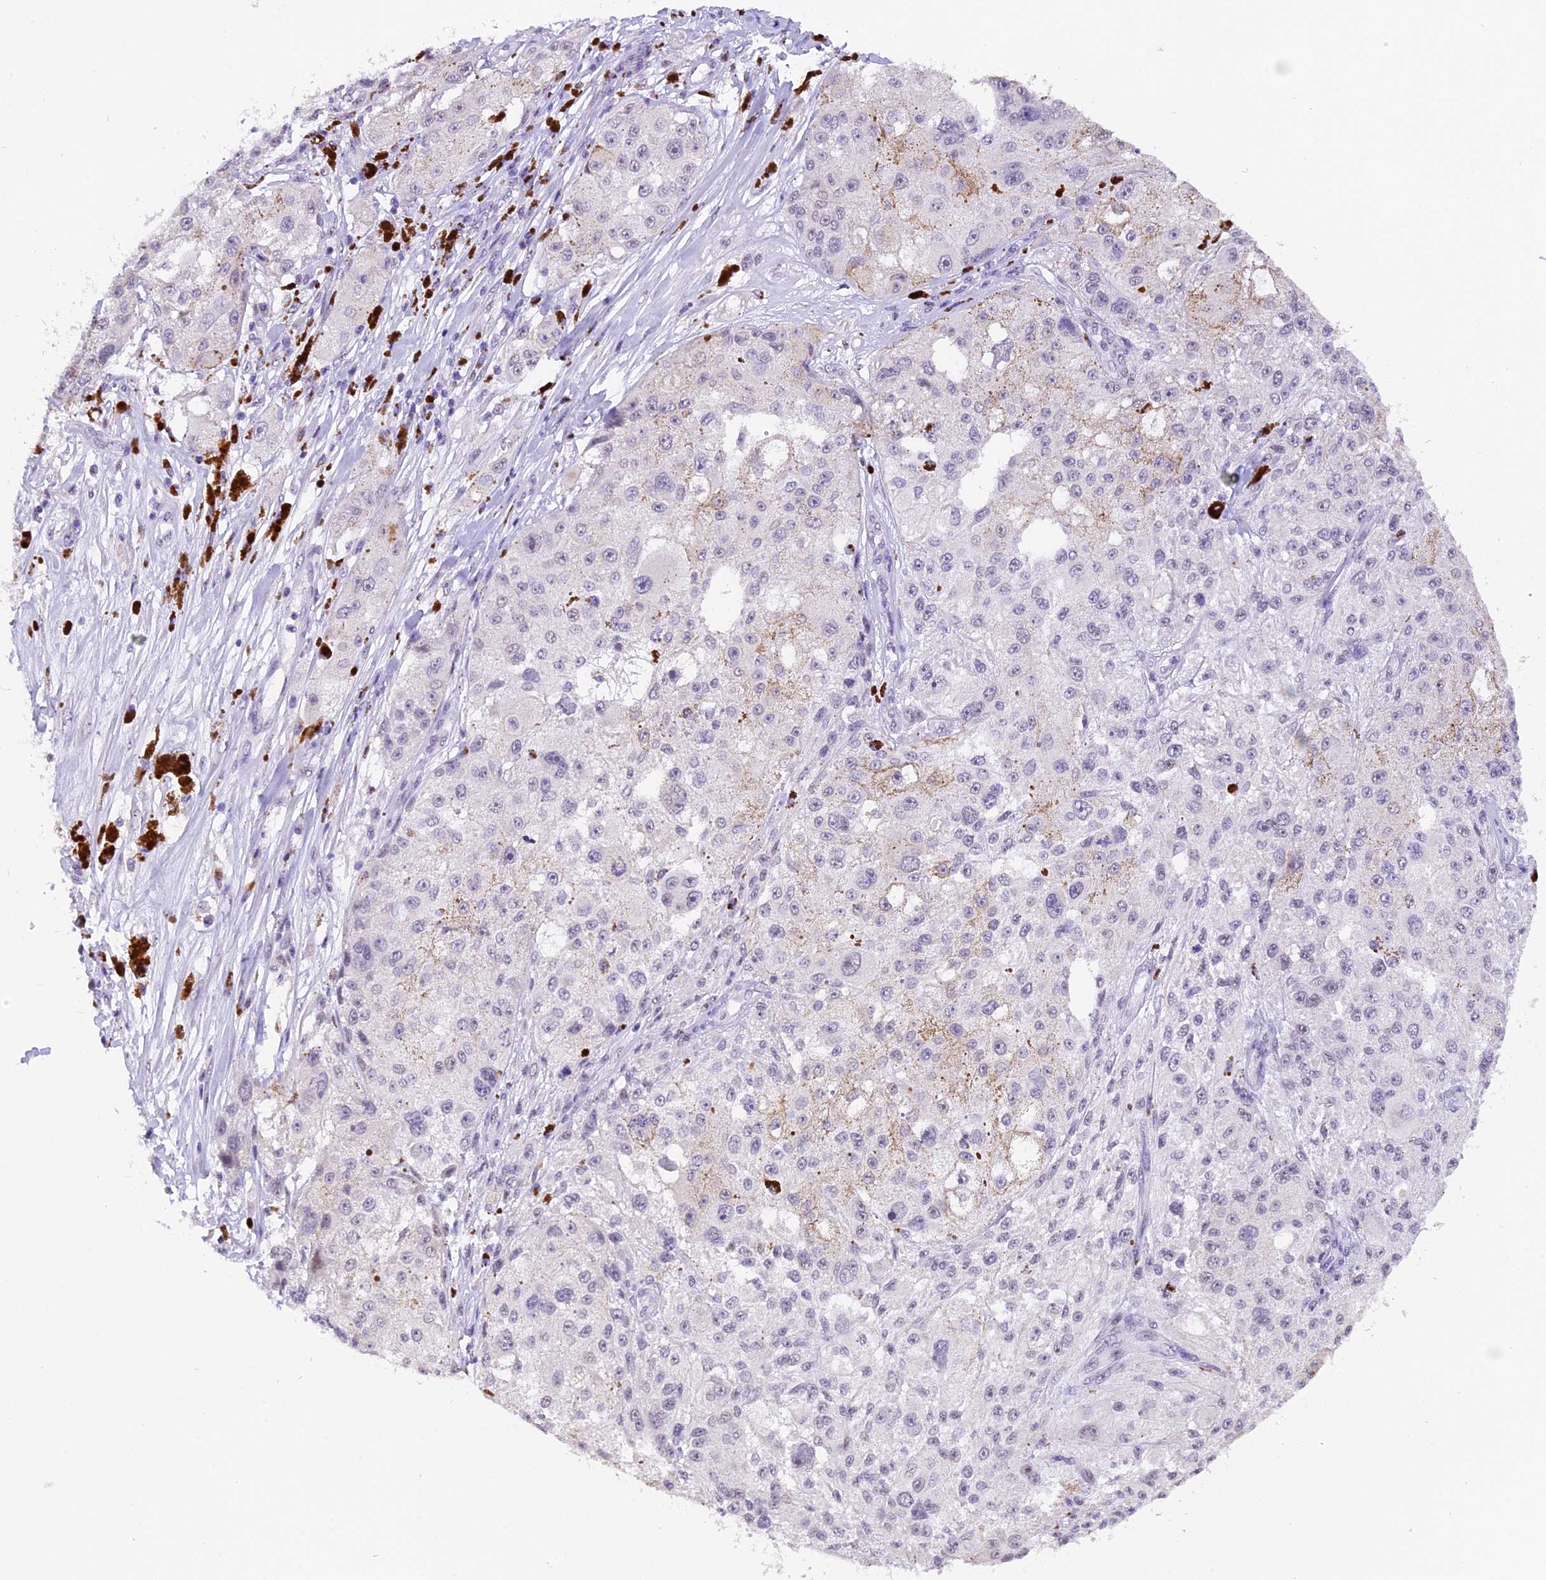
{"staining": {"intensity": "negative", "quantity": "none", "location": "none"}, "tissue": "melanoma", "cell_type": "Tumor cells", "image_type": "cancer", "snomed": [{"axis": "morphology", "description": "Necrosis, NOS"}, {"axis": "morphology", "description": "Malignant melanoma, NOS"}, {"axis": "topography", "description": "Skin"}], "caption": "This is an immunohistochemistry histopathology image of malignant melanoma. There is no positivity in tumor cells.", "gene": "AHSP", "patient": {"sex": "female", "age": 87}}